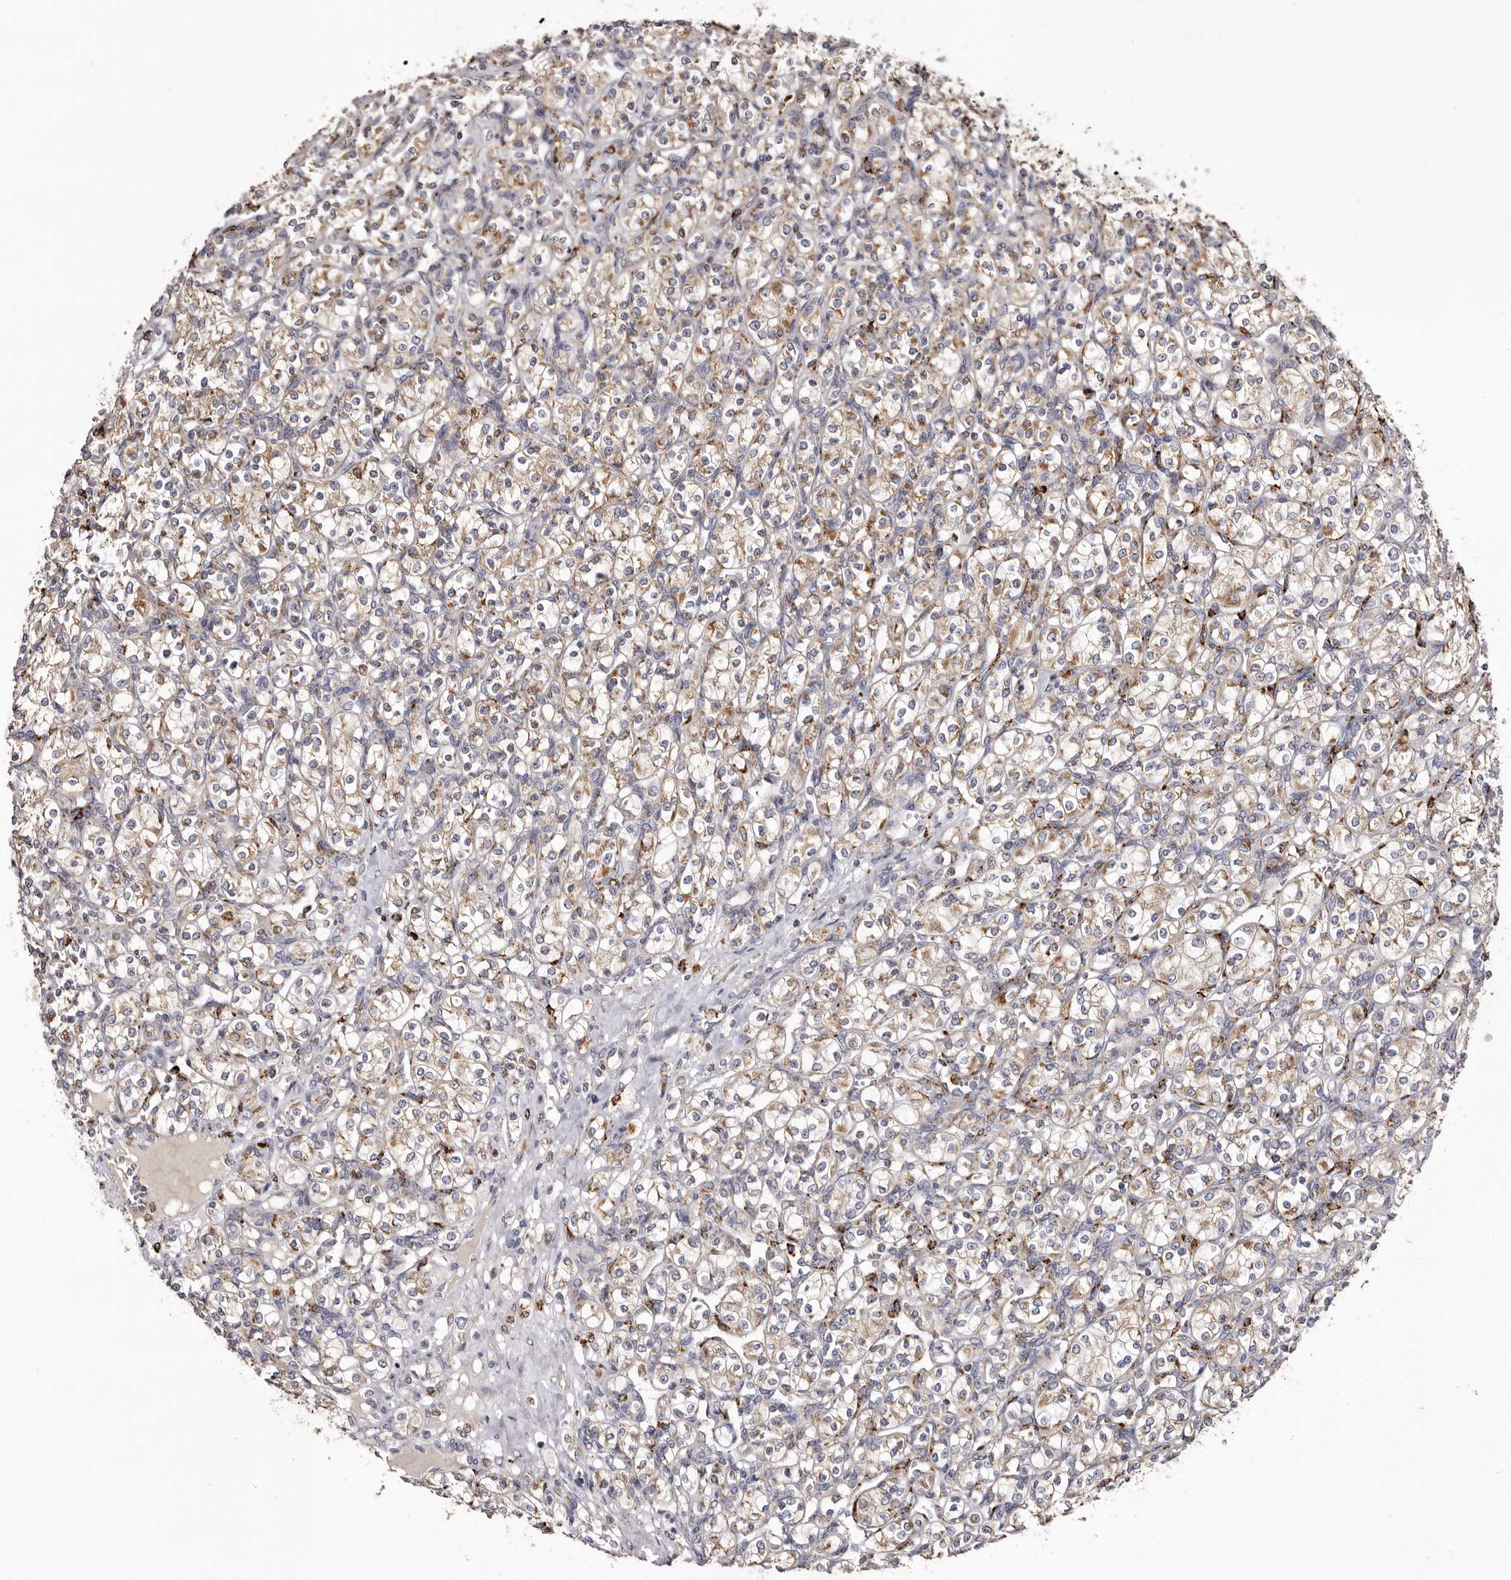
{"staining": {"intensity": "weak", "quantity": ">75%", "location": "cytoplasmic/membranous"}, "tissue": "renal cancer", "cell_type": "Tumor cells", "image_type": "cancer", "snomed": [{"axis": "morphology", "description": "Adenocarcinoma, NOS"}, {"axis": "topography", "description": "Kidney"}], "caption": "This is an image of immunohistochemistry staining of adenocarcinoma (renal), which shows weak staining in the cytoplasmic/membranous of tumor cells.", "gene": "MECR", "patient": {"sex": "male", "age": 77}}